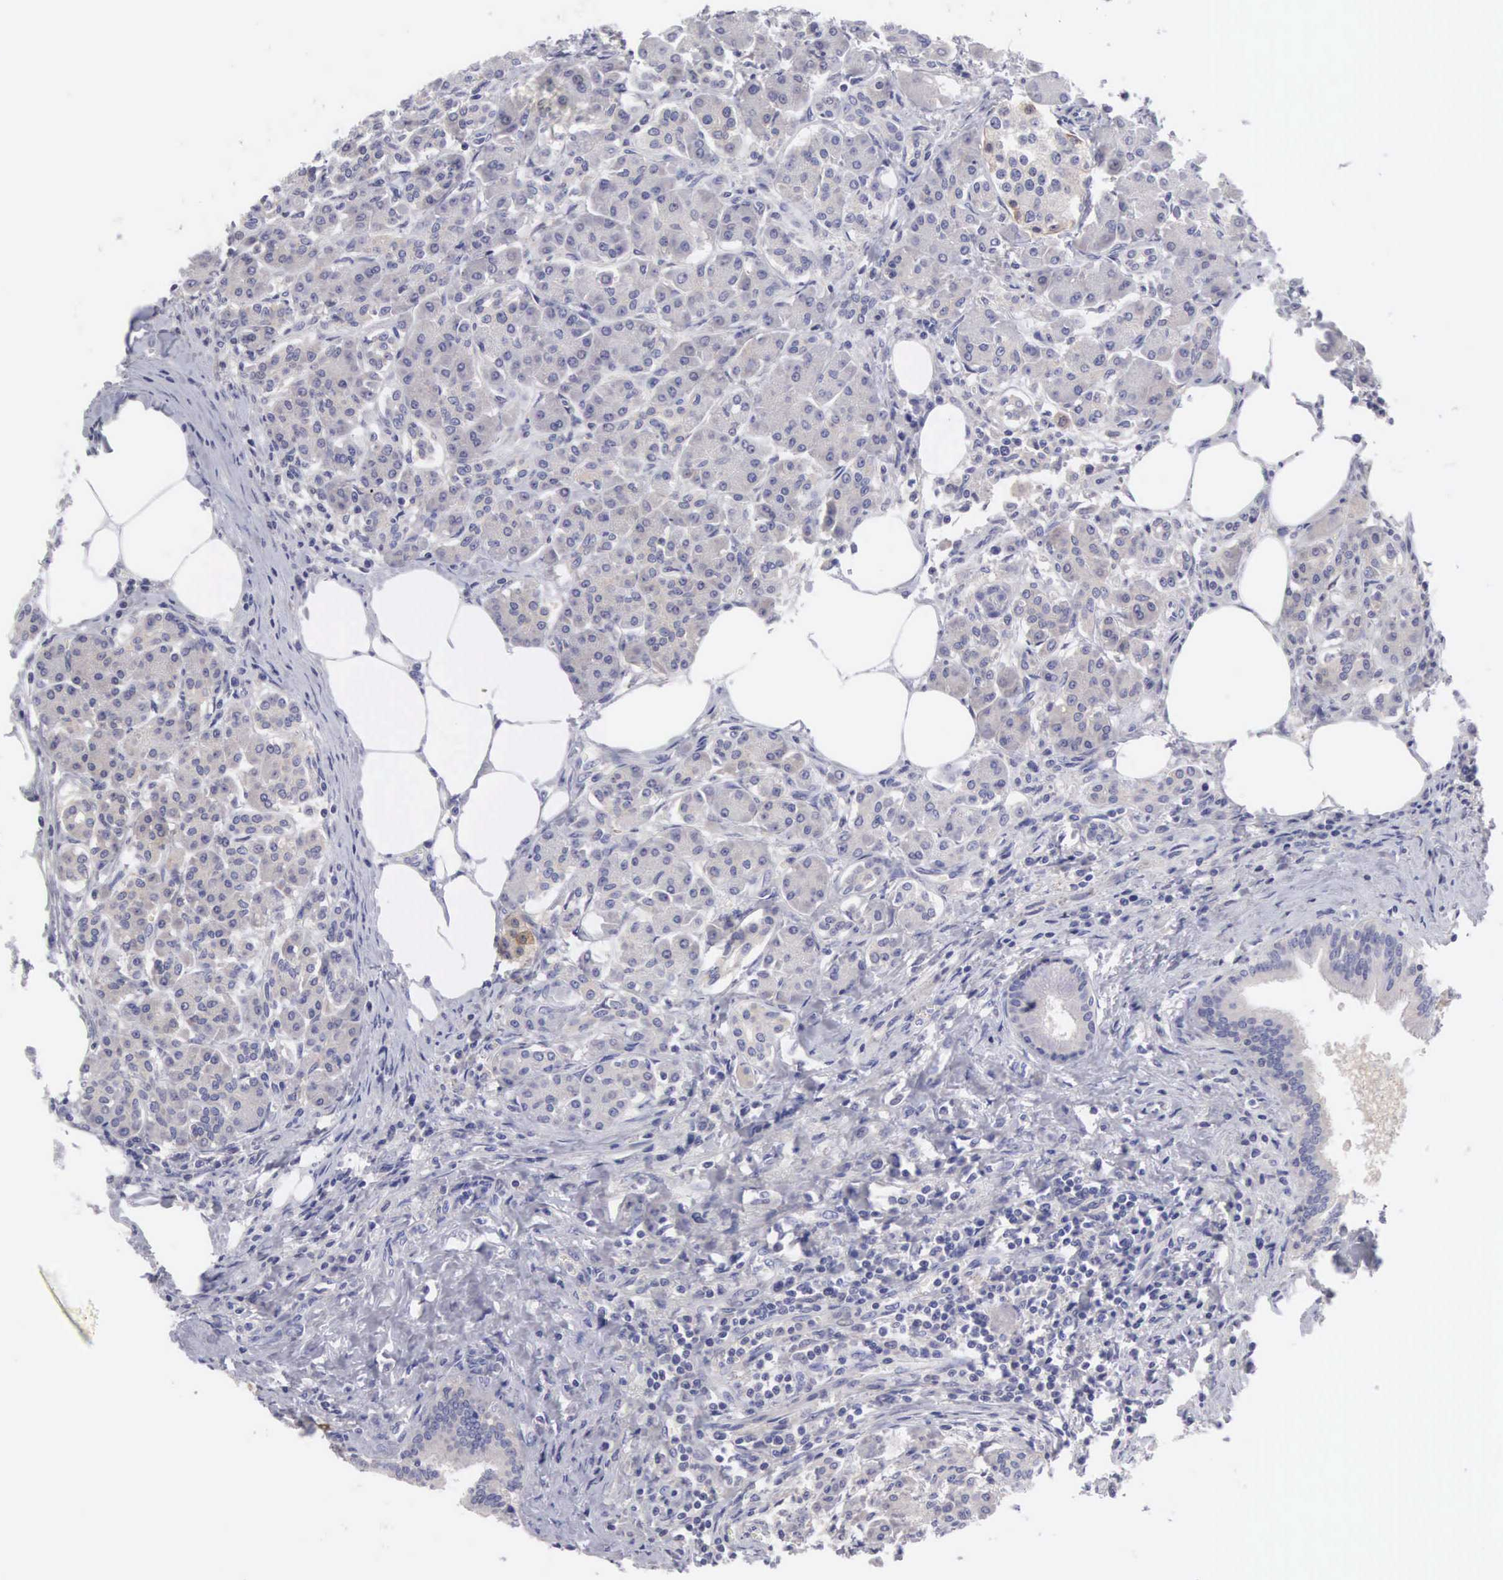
{"staining": {"intensity": "negative", "quantity": "none", "location": "none"}, "tissue": "pancreas", "cell_type": "Exocrine glandular cells", "image_type": "normal", "snomed": [{"axis": "morphology", "description": "Normal tissue, NOS"}, {"axis": "topography", "description": "Pancreas"}], "caption": "A high-resolution image shows immunohistochemistry staining of unremarkable pancreas, which reveals no significant positivity in exocrine glandular cells. The staining was performed using DAB to visualize the protein expression in brown, while the nuclei were stained in blue with hematoxylin (Magnification: 20x).", "gene": "SLITRK4", "patient": {"sex": "female", "age": 73}}